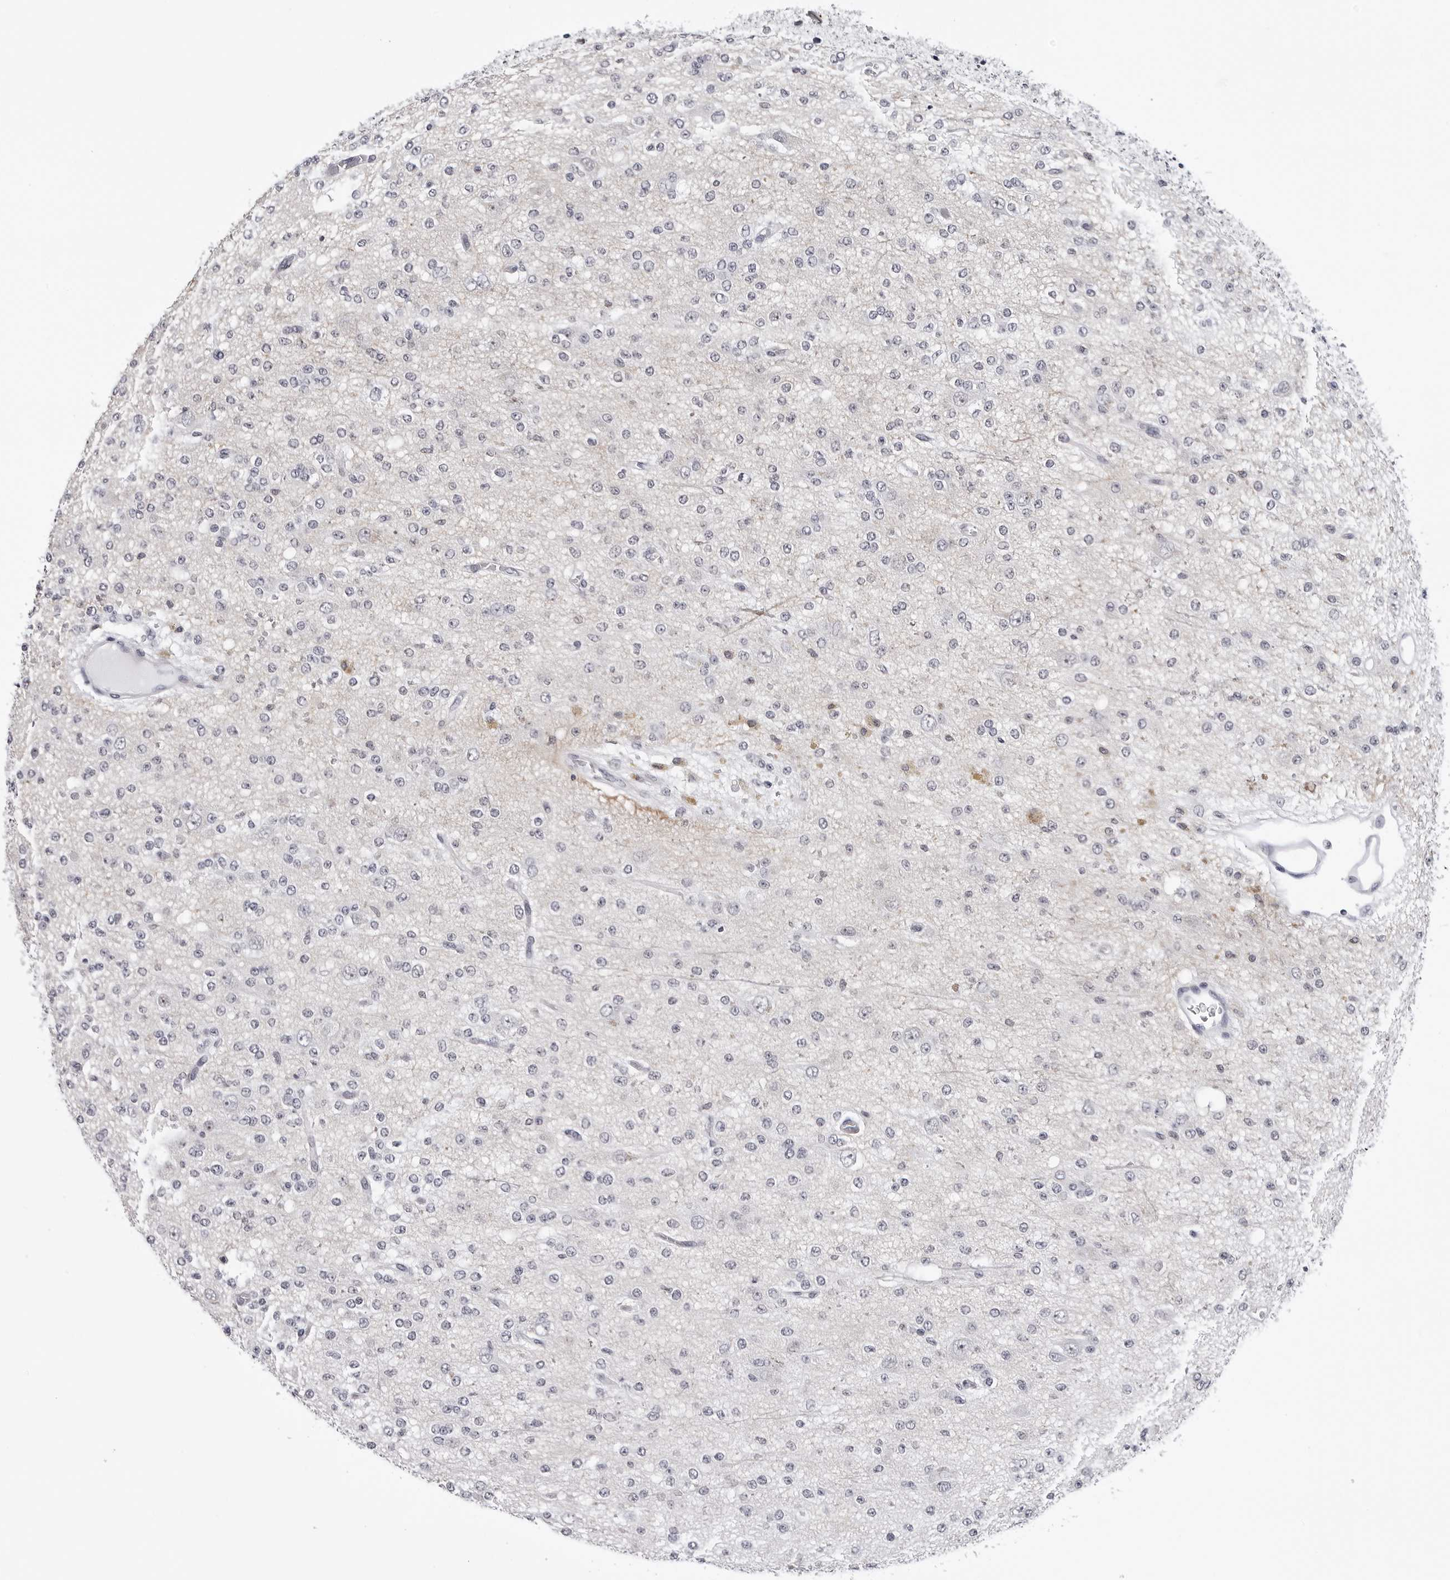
{"staining": {"intensity": "negative", "quantity": "none", "location": "none"}, "tissue": "glioma", "cell_type": "Tumor cells", "image_type": "cancer", "snomed": [{"axis": "morphology", "description": "Glioma, malignant, Low grade"}, {"axis": "topography", "description": "Brain"}], "caption": "Glioma was stained to show a protein in brown. There is no significant staining in tumor cells. The staining was performed using DAB (3,3'-diaminobenzidine) to visualize the protein expression in brown, while the nuclei were stained in blue with hematoxylin (Magnification: 20x).", "gene": "GNL2", "patient": {"sex": "male", "age": 38}}